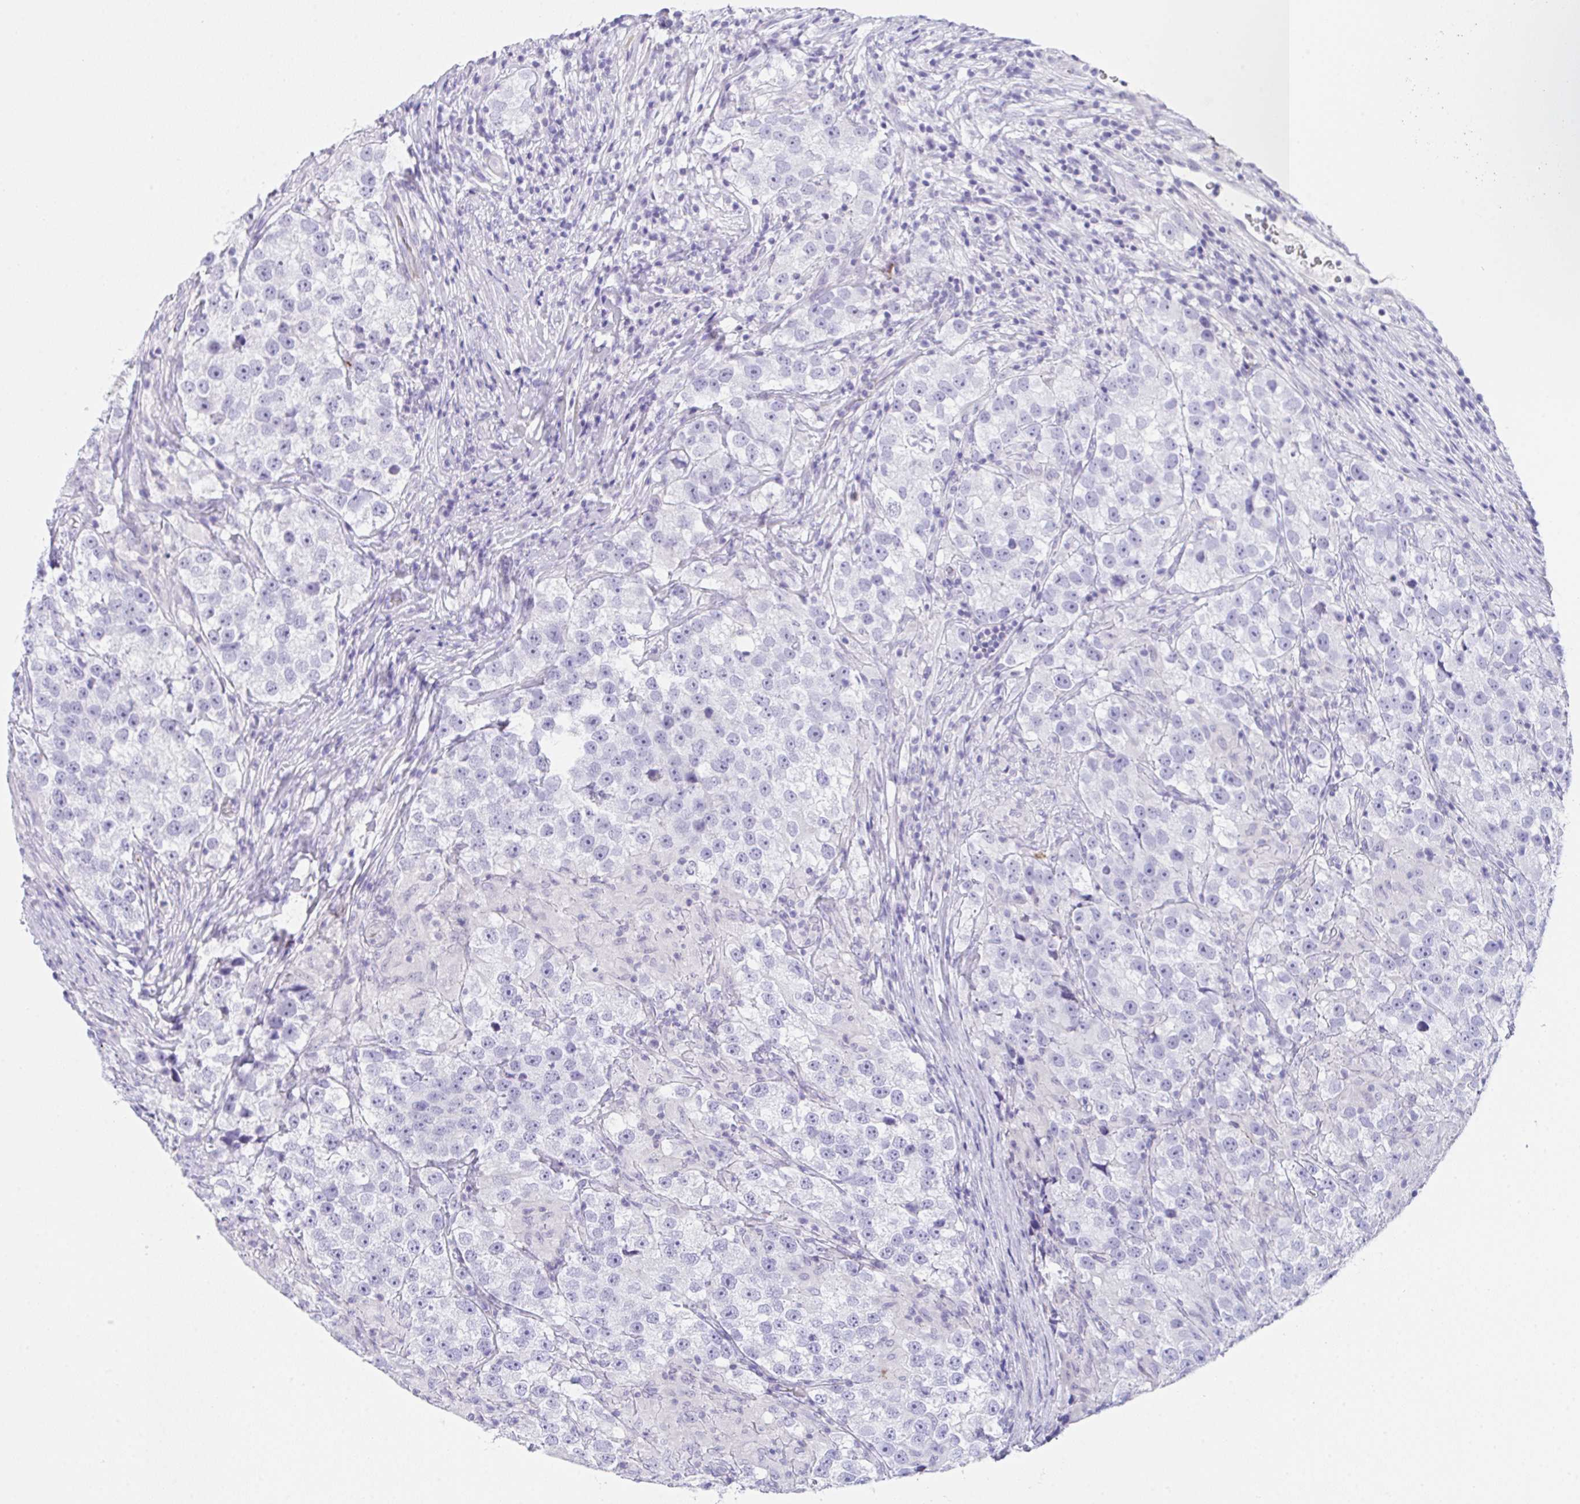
{"staining": {"intensity": "negative", "quantity": "none", "location": "none"}, "tissue": "testis cancer", "cell_type": "Tumor cells", "image_type": "cancer", "snomed": [{"axis": "morphology", "description": "Seminoma, NOS"}, {"axis": "topography", "description": "Testis"}], "caption": "Human seminoma (testis) stained for a protein using IHC exhibits no positivity in tumor cells.", "gene": "KMT2E", "patient": {"sex": "male", "age": 46}}